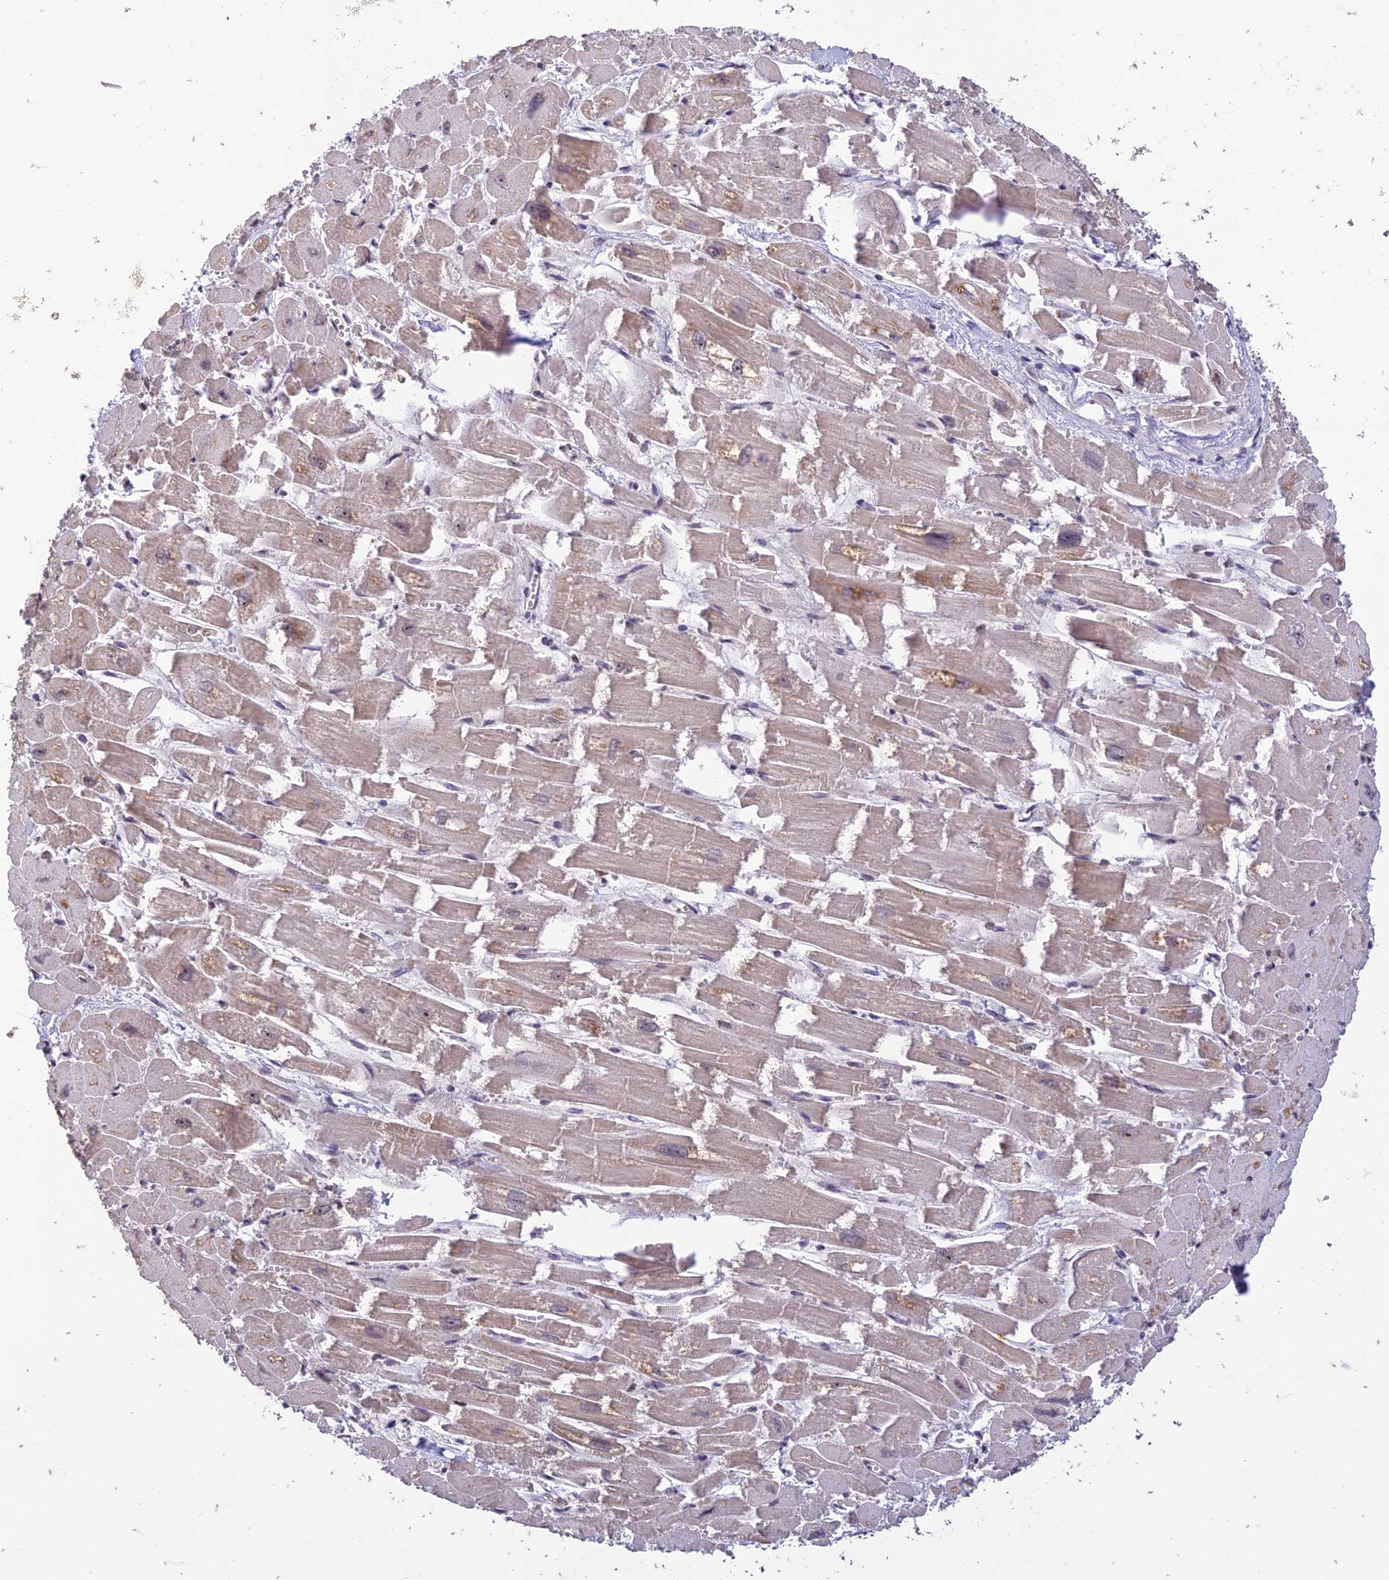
{"staining": {"intensity": "moderate", "quantity": "25%-75%", "location": "cytoplasmic/membranous,nuclear"}, "tissue": "heart muscle", "cell_type": "Cardiomyocytes", "image_type": "normal", "snomed": [{"axis": "morphology", "description": "Normal tissue, NOS"}, {"axis": "topography", "description": "Heart"}], "caption": "About 25%-75% of cardiomyocytes in benign heart muscle demonstrate moderate cytoplasmic/membranous,nuclear protein positivity as visualized by brown immunohistochemical staining.", "gene": "POP4", "patient": {"sex": "male", "age": 54}}